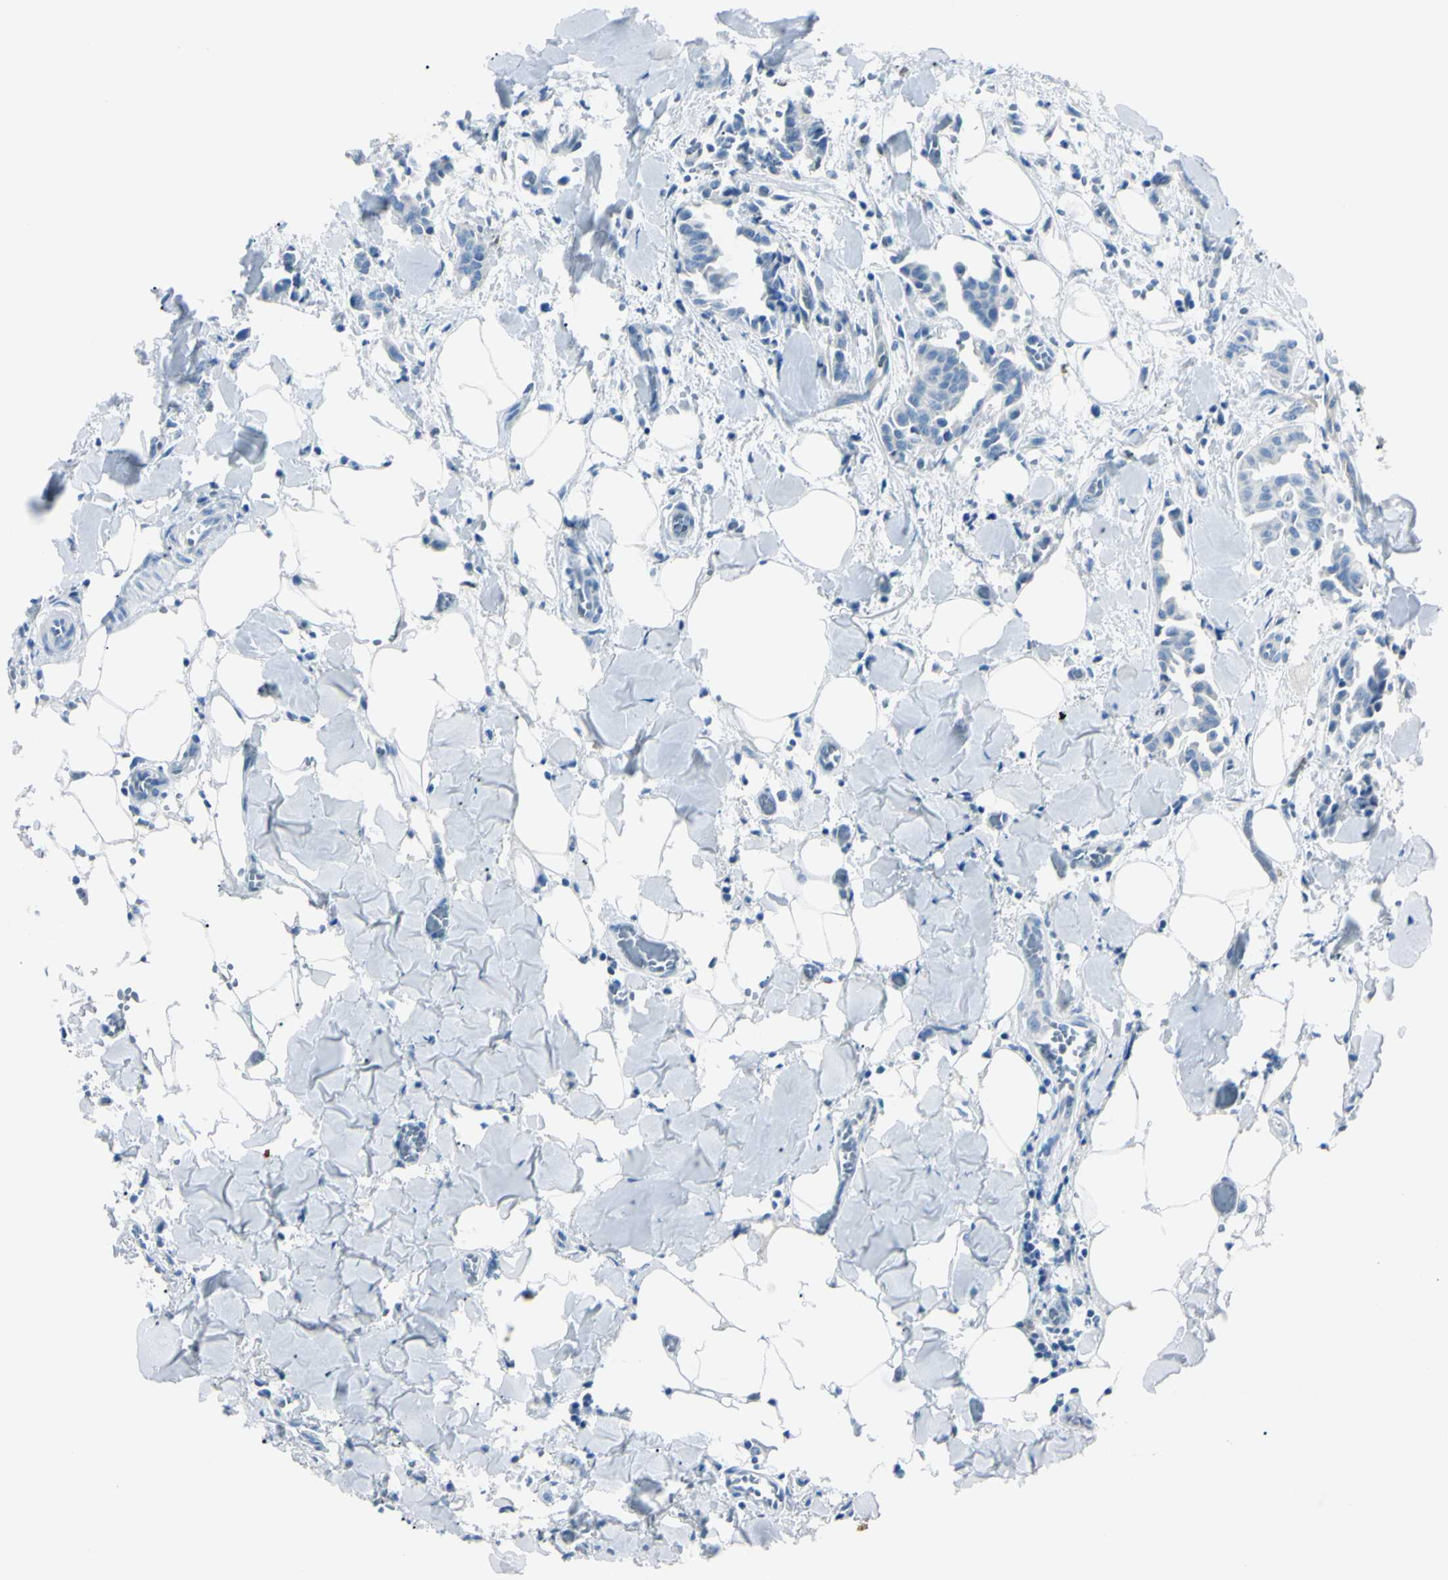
{"staining": {"intensity": "negative", "quantity": "none", "location": "none"}, "tissue": "head and neck cancer", "cell_type": "Tumor cells", "image_type": "cancer", "snomed": [{"axis": "morphology", "description": "Adenocarcinoma, NOS"}, {"axis": "topography", "description": "Salivary gland"}, {"axis": "topography", "description": "Head-Neck"}], "caption": "Tumor cells are negative for brown protein staining in head and neck cancer.", "gene": "FOLH1", "patient": {"sex": "female", "age": 59}}